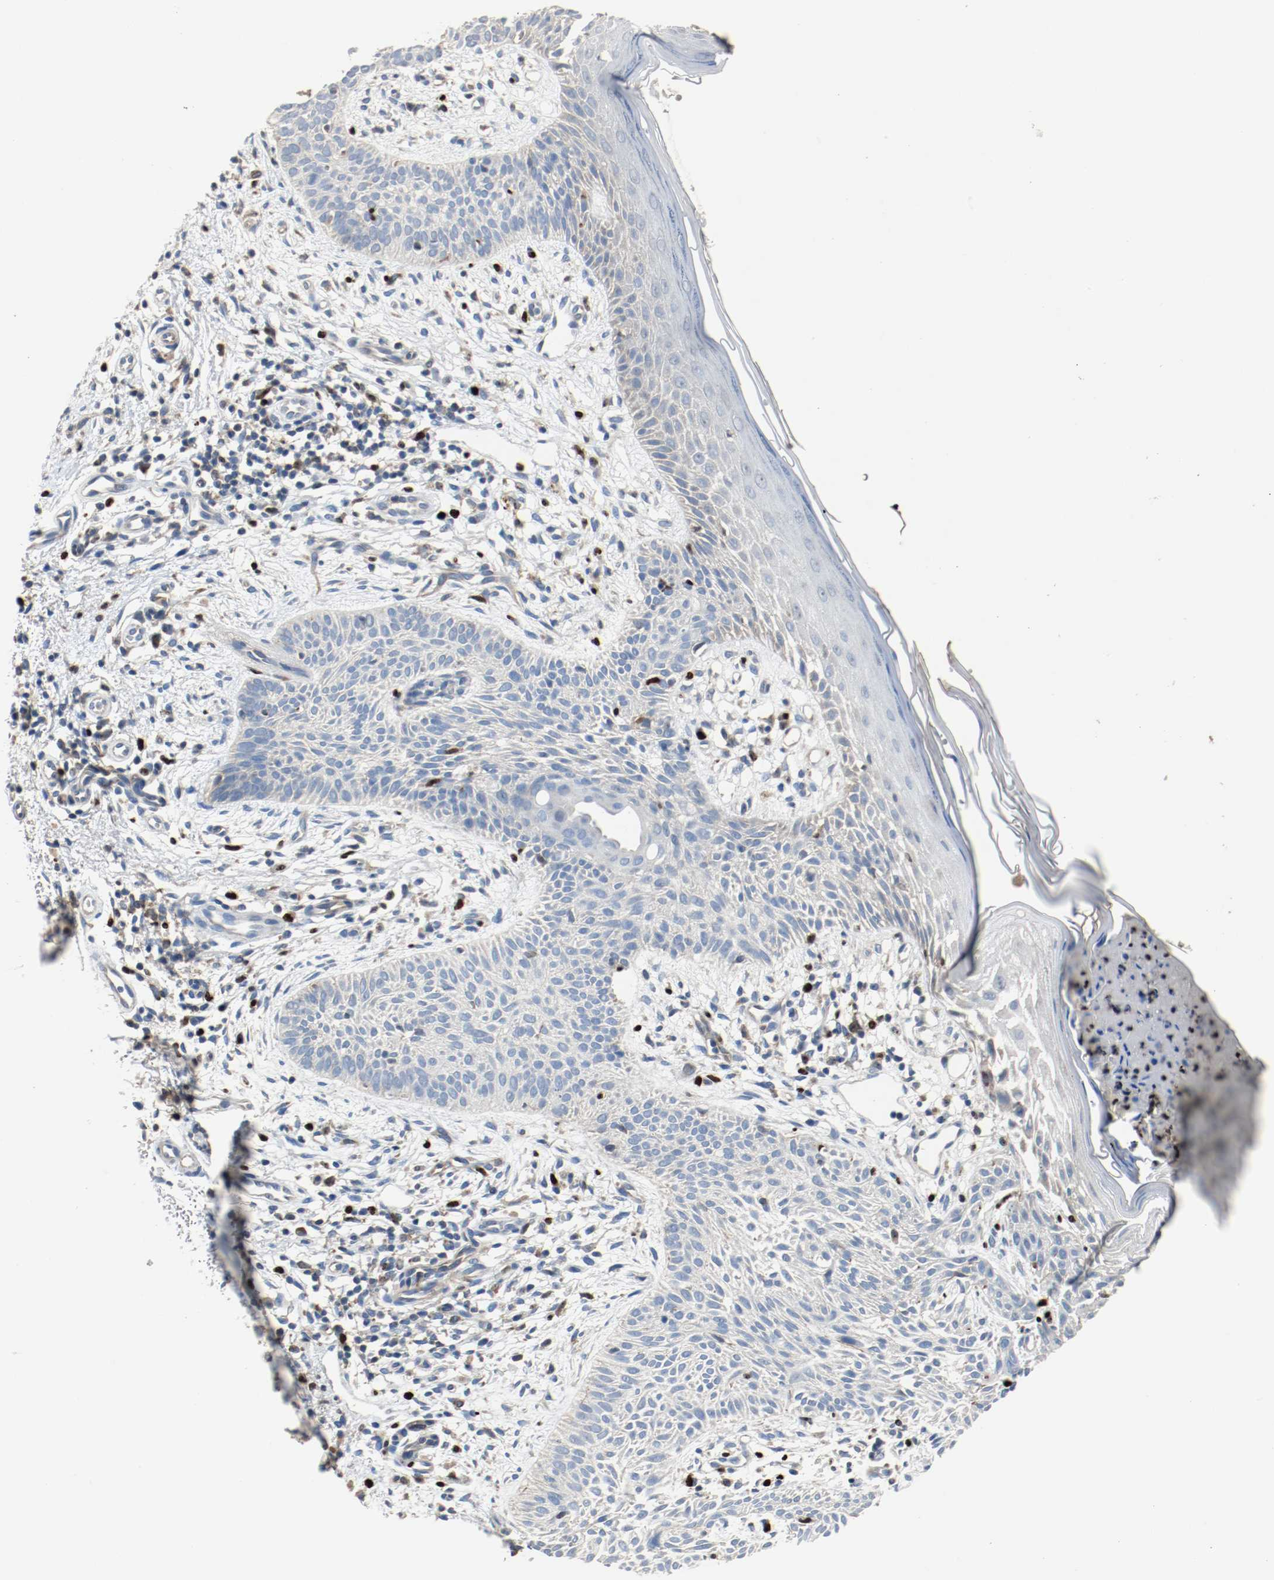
{"staining": {"intensity": "negative", "quantity": "none", "location": "none"}, "tissue": "skin cancer", "cell_type": "Tumor cells", "image_type": "cancer", "snomed": [{"axis": "morphology", "description": "Normal tissue, NOS"}, {"axis": "morphology", "description": "Basal cell carcinoma"}, {"axis": "topography", "description": "Skin"}], "caption": "The photomicrograph displays no significant staining in tumor cells of basal cell carcinoma (skin). (DAB (3,3'-diaminobenzidine) IHC visualized using brightfield microscopy, high magnification).", "gene": "BLK", "patient": {"sex": "female", "age": 69}}